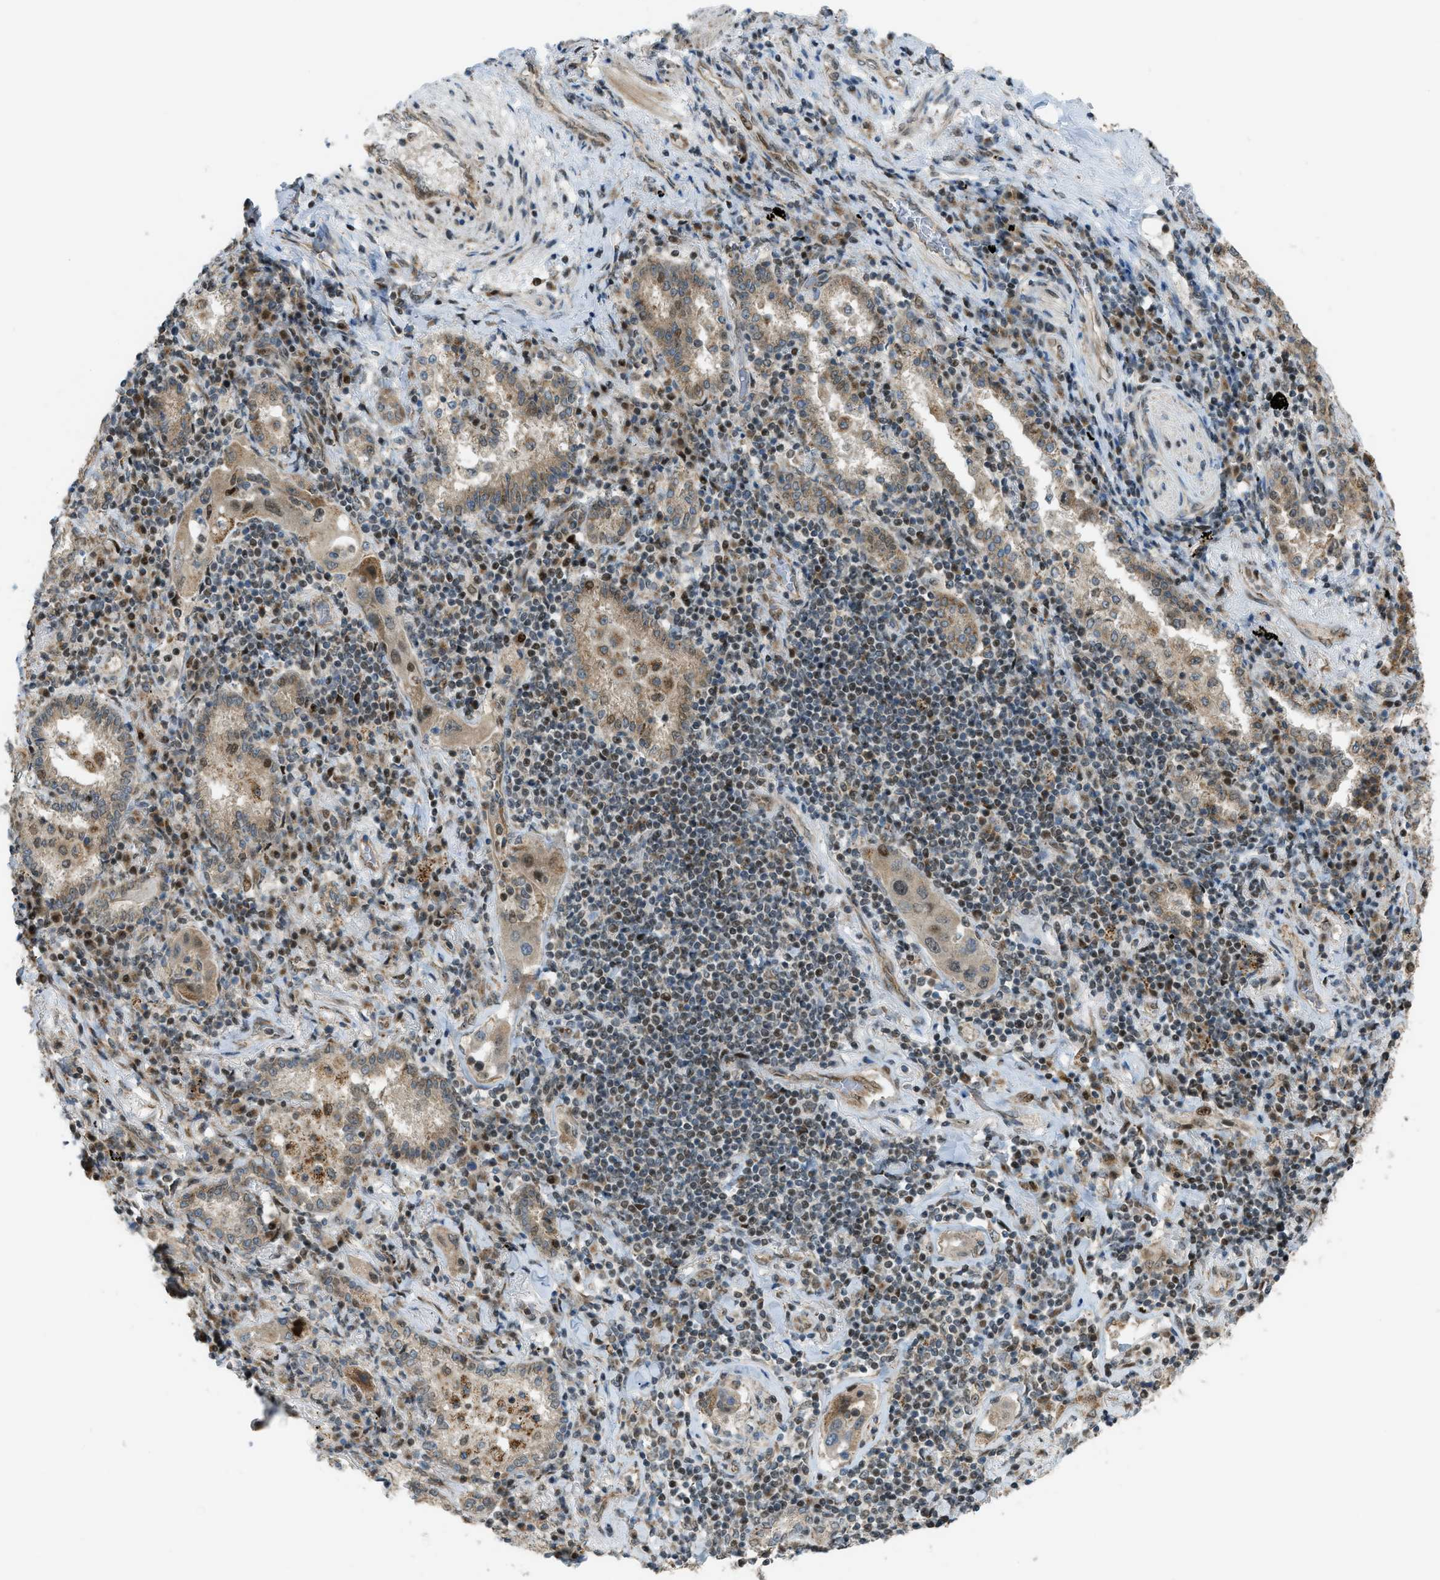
{"staining": {"intensity": "weak", "quantity": ">75%", "location": "cytoplasmic/membranous,nuclear"}, "tissue": "lung cancer", "cell_type": "Tumor cells", "image_type": "cancer", "snomed": [{"axis": "morphology", "description": "Adenocarcinoma, NOS"}, {"axis": "topography", "description": "Lung"}], "caption": "Immunohistochemical staining of lung cancer (adenocarcinoma) shows low levels of weak cytoplasmic/membranous and nuclear positivity in about >75% of tumor cells.", "gene": "CCDC186", "patient": {"sex": "female", "age": 65}}